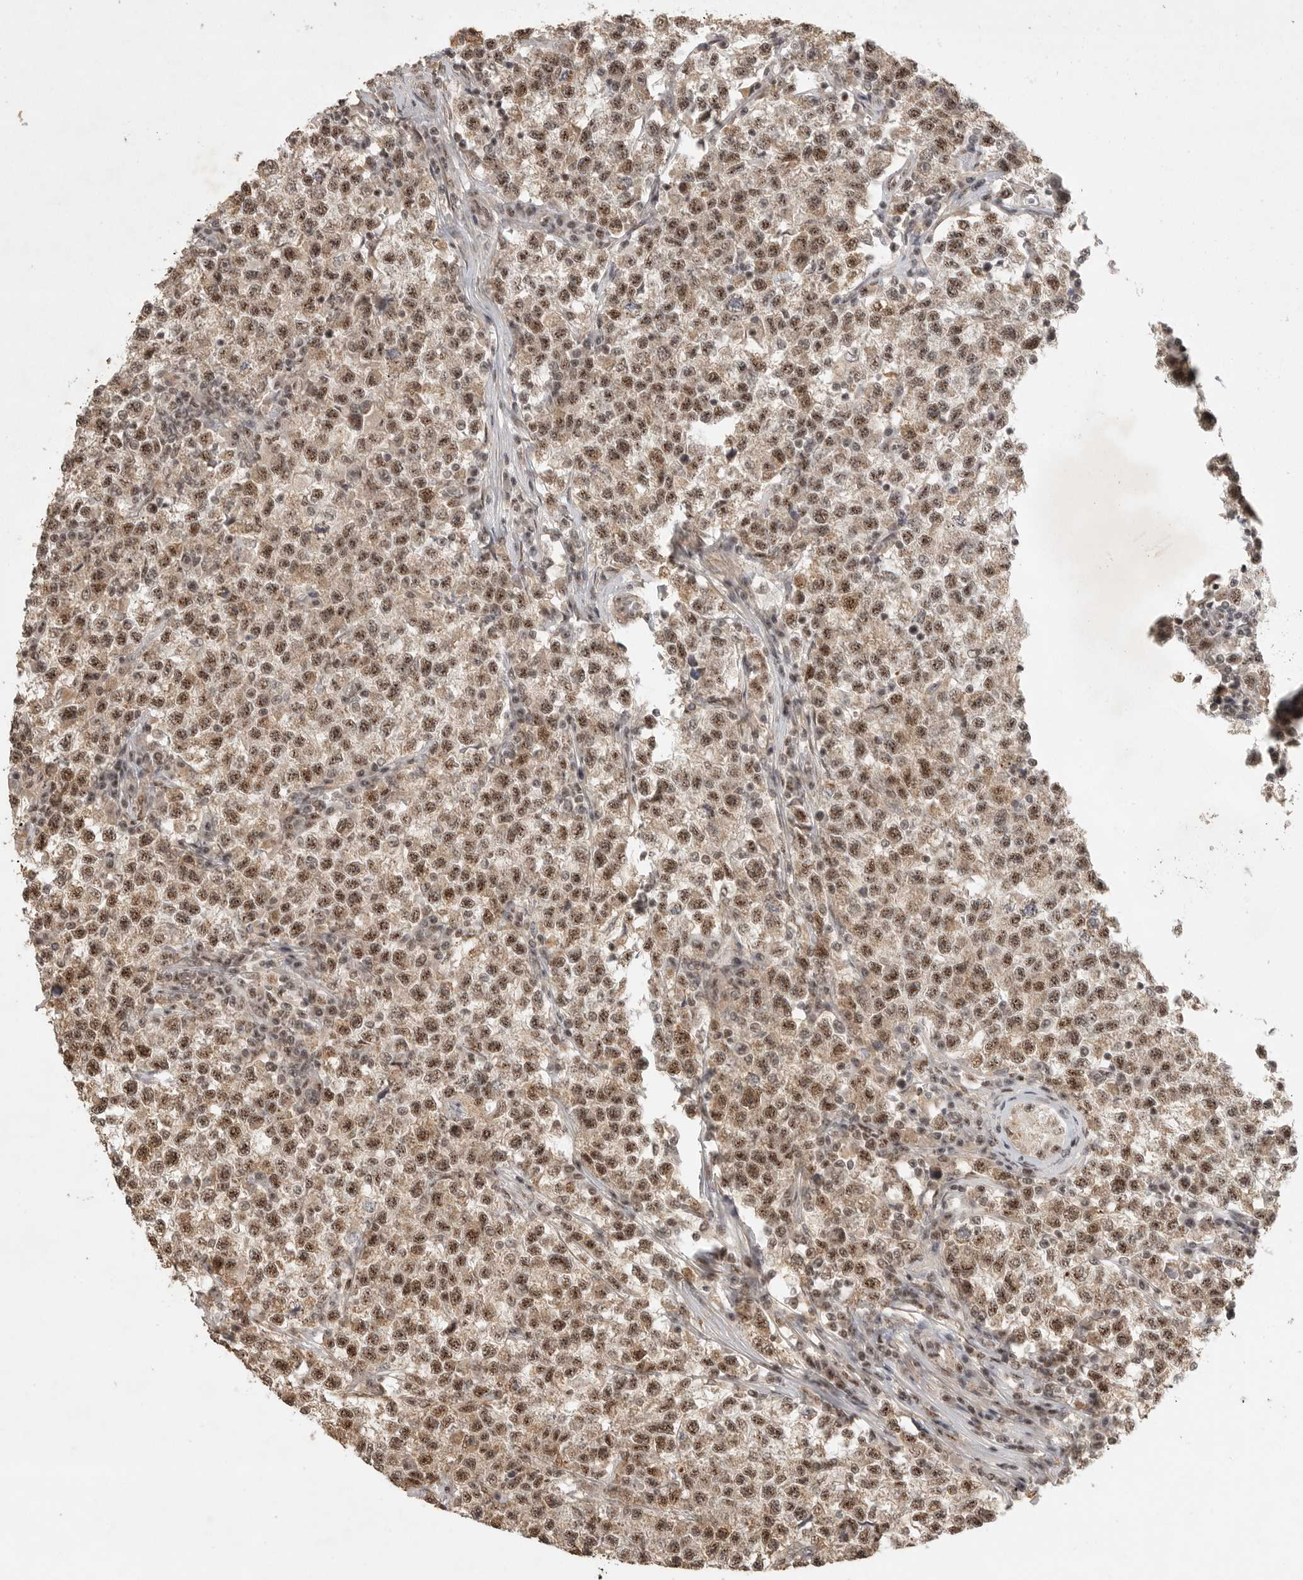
{"staining": {"intensity": "moderate", "quantity": ">75%", "location": "nuclear"}, "tissue": "testis cancer", "cell_type": "Tumor cells", "image_type": "cancer", "snomed": [{"axis": "morphology", "description": "Seminoma, NOS"}, {"axis": "topography", "description": "Testis"}], "caption": "DAB (3,3'-diaminobenzidine) immunohistochemical staining of testis seminoma demonstrates moderate nuclear protein expression in about >75% of tumor cells. The staining is performed using DAB (3,3'-diaminobenzidine) brown chromogen to label protein expression. The nuclei are counter-stained blue using hematoxylin.", "gene": "POMP", "patient": {"sex": "male", "age": 22}}